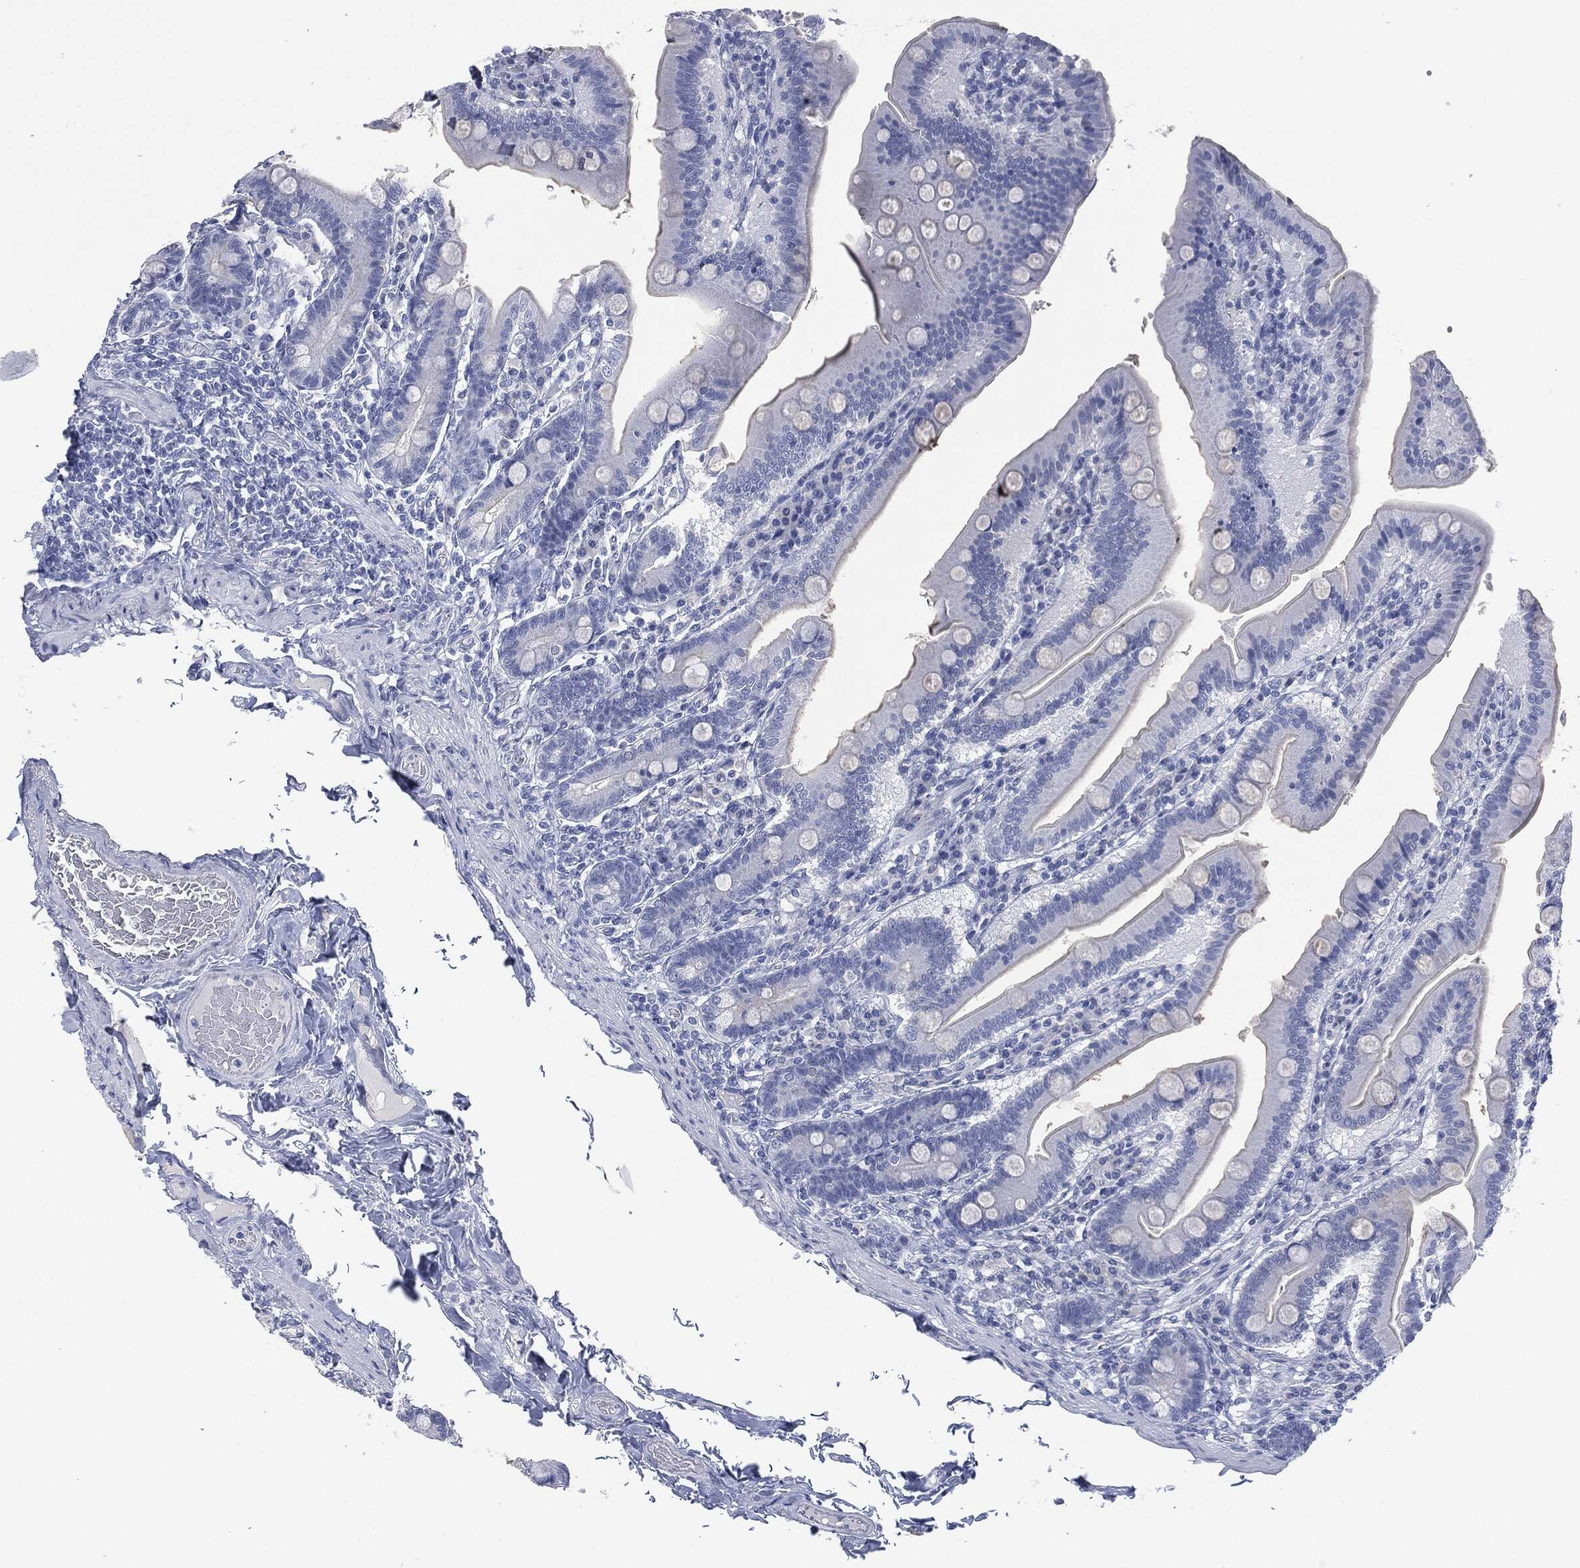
{"staining": {"intensity": "negative", "quantity": "none", "location": "none"}, "tissue": "small intestine", "cell_type": "Glandular cells", "image_type": "normal", "snomed": [{"axis": "morphology", "description": "Normal tissue, NOS"}, {"axis": "topography", "description": "Small intestine"}], "caption": "This image is of unremarkable small intestine stained with IHC to label a protein in brown with the nuclei are counter-stained blue. There is no staining in glandular cells.", "gene": "MUC16", "patient": {"sex": "male", "age": 66}}